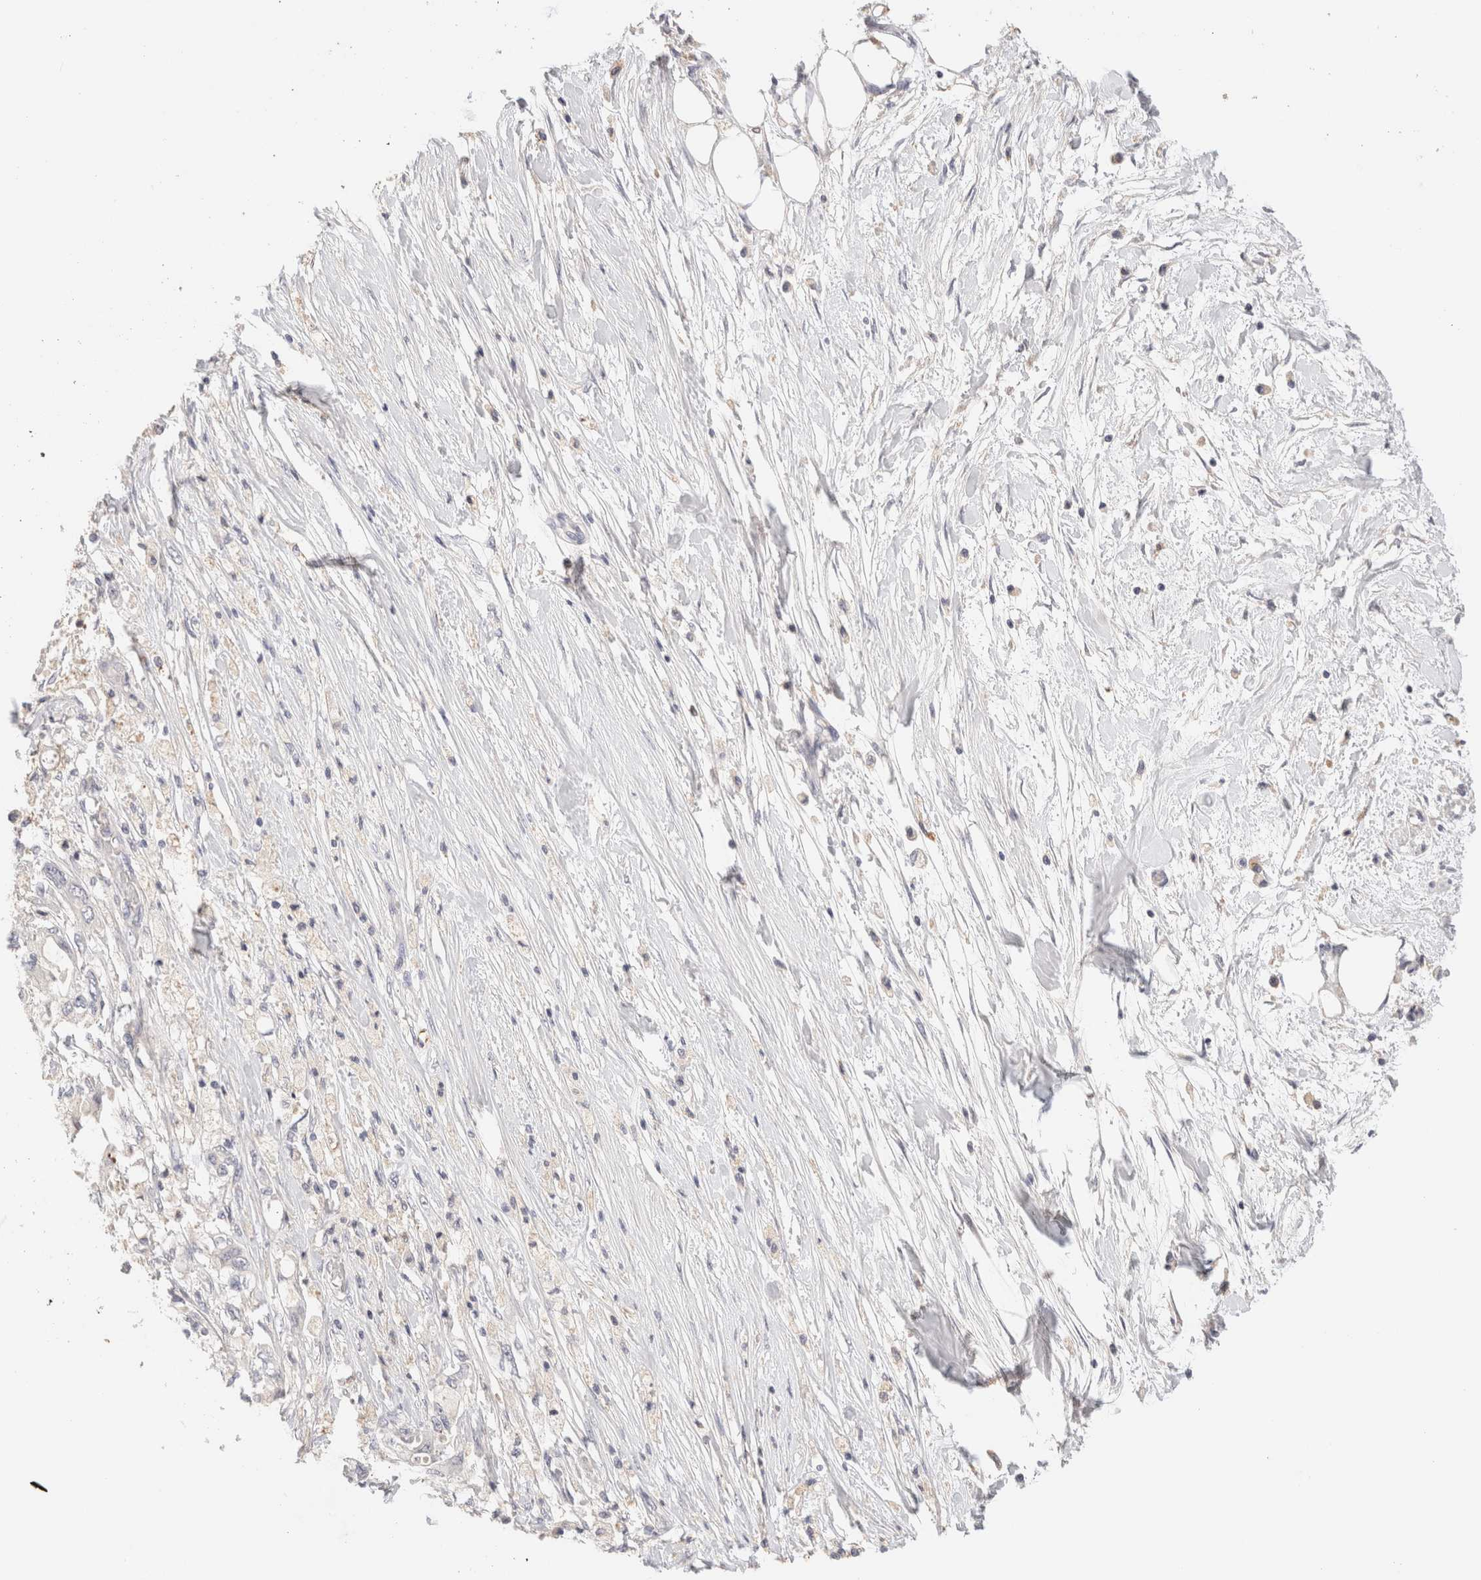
{"staining": {"intensity": "negative", "quantity": "none", "location": "none"}, "tissue": "pancreatic cancer", "cell_type": "Tumor cells", "image_type": "cancer", "snomed": [{"axis": "morphology", "description": "Adenocarcinoma, NOS"}, {"axis": "topography", "description": "Pancreas"}], "caption": "Tumor cells show no significant protein expression in pancreatic adenocarcinoma.", "gene": "SCGB2A2", "patient": {"sex": "male", "age": 79}}